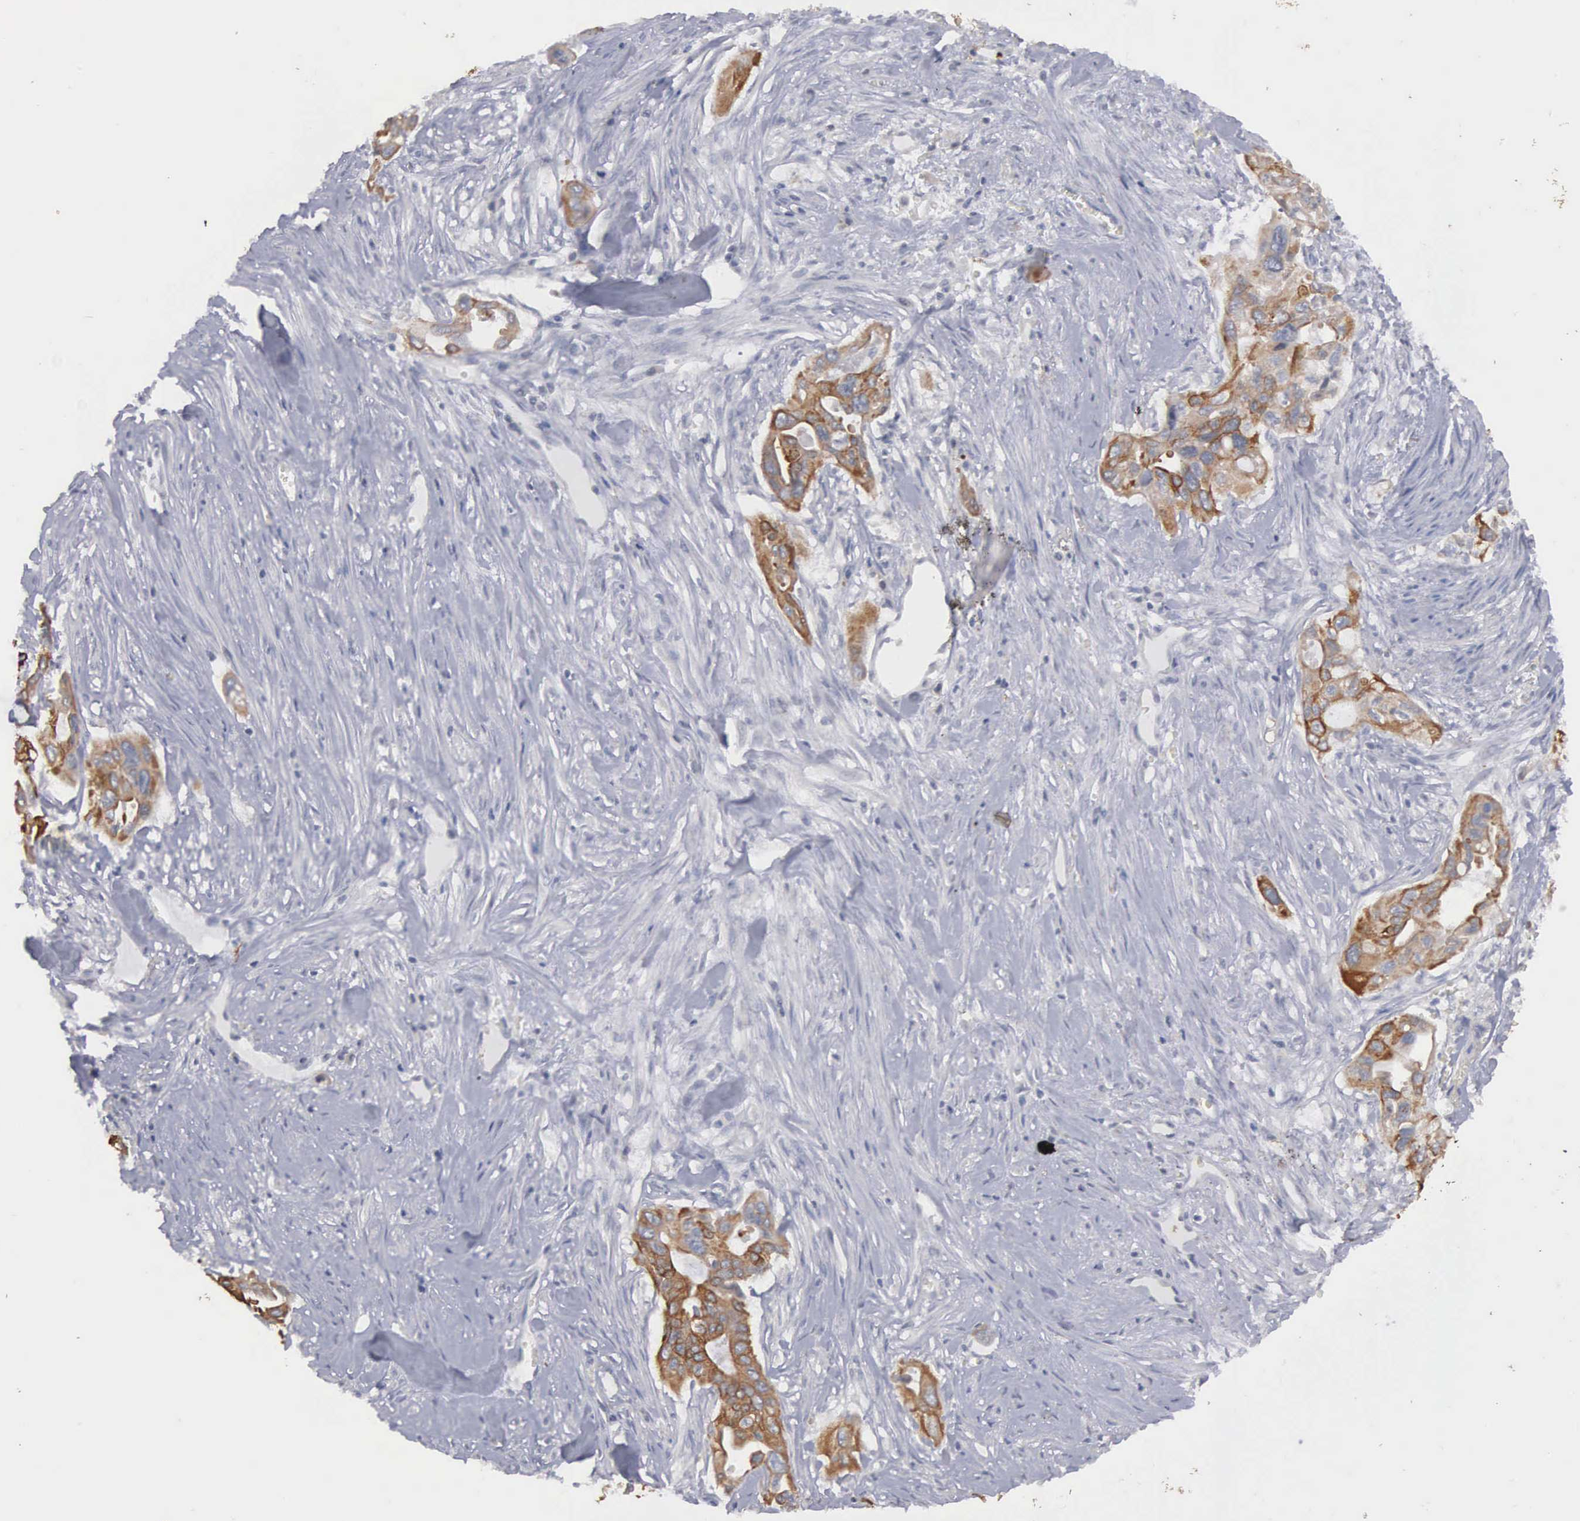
{"staining": {"intensity": "moderate", "quantity": "25%-75%", "location": "cytoplasmic/membranous"}, "tissue": "pancreatic cancer", "cell_type": "Tumor cells", "image_type": "cancer", "snomed": [{"axis": "morphology", "description": "Adenocarcinoma, NOS"}, {"axis": "topography", "description": "Pancreas"}], "caption": "Adenocarcinoma (pancreatic) stained for a protein demonstrates moderate cytoplasmic/membranous positivity in tumor cells.", "gene": "WDR89", "patient": {"sex": "male", "age": 77}}